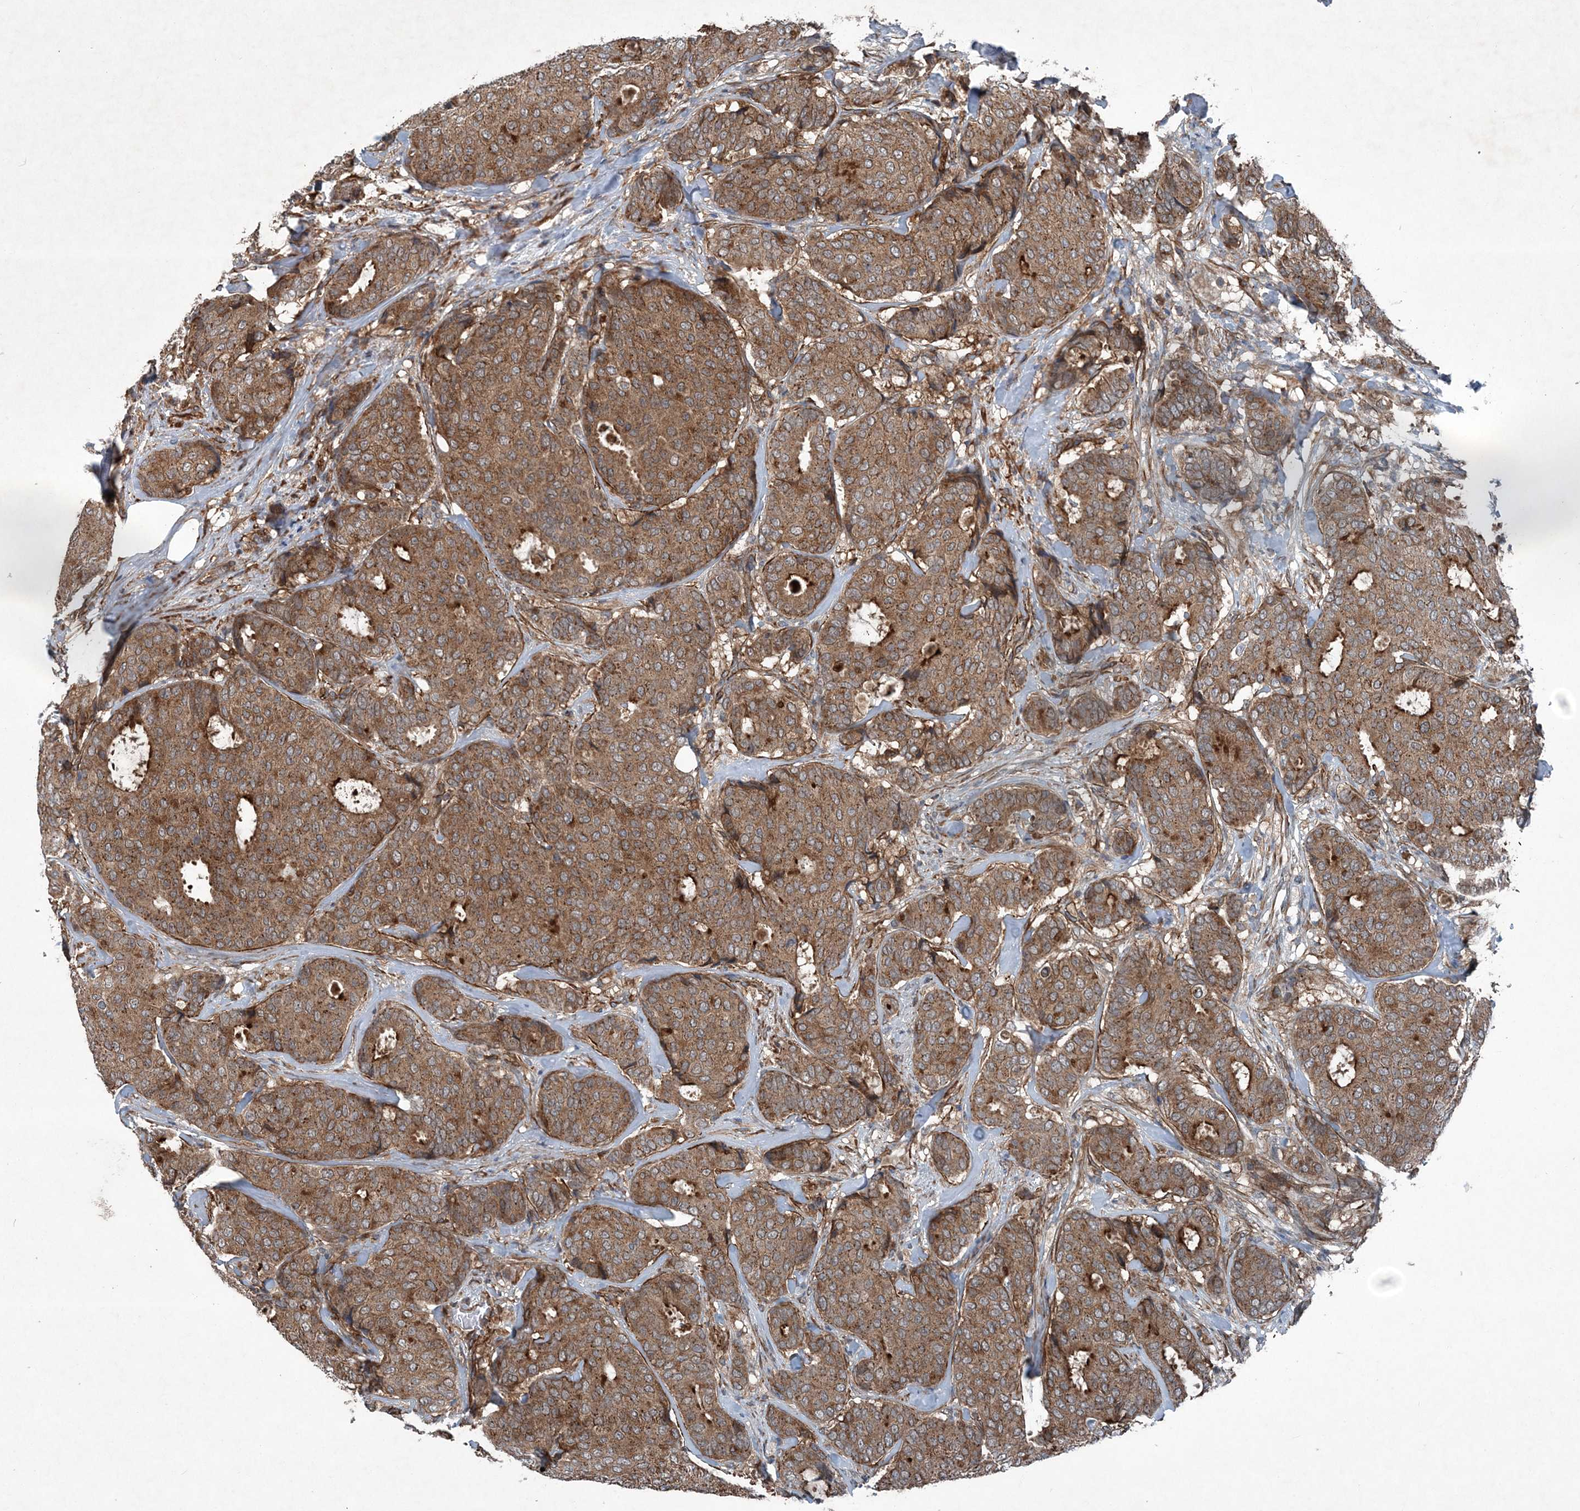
{"staining": {"intensity": "moderate", "quantity": ">75%", "location": "cytoplasmic/membranous"}, "tissue": "breast cancer", "cell_type": "Tumor cells", "image_type": "cancer", "snomed": [{"axis": "morphology", "description": "Duct carcinoma"}, {"axis": "topography", "description": "Breast"}], "caption": "High-magnification brightfield microscopy of invasive ductal carcinoma (breast) stained with DAB (brown) and counterstained with hematoxylin (blue). tumor cells exhibit moderate cytoplasmic/membranous expression is seen in about>75% of cells.", "gene": "NDUFA2", "patient": {"sex": "female", "age": 75}}